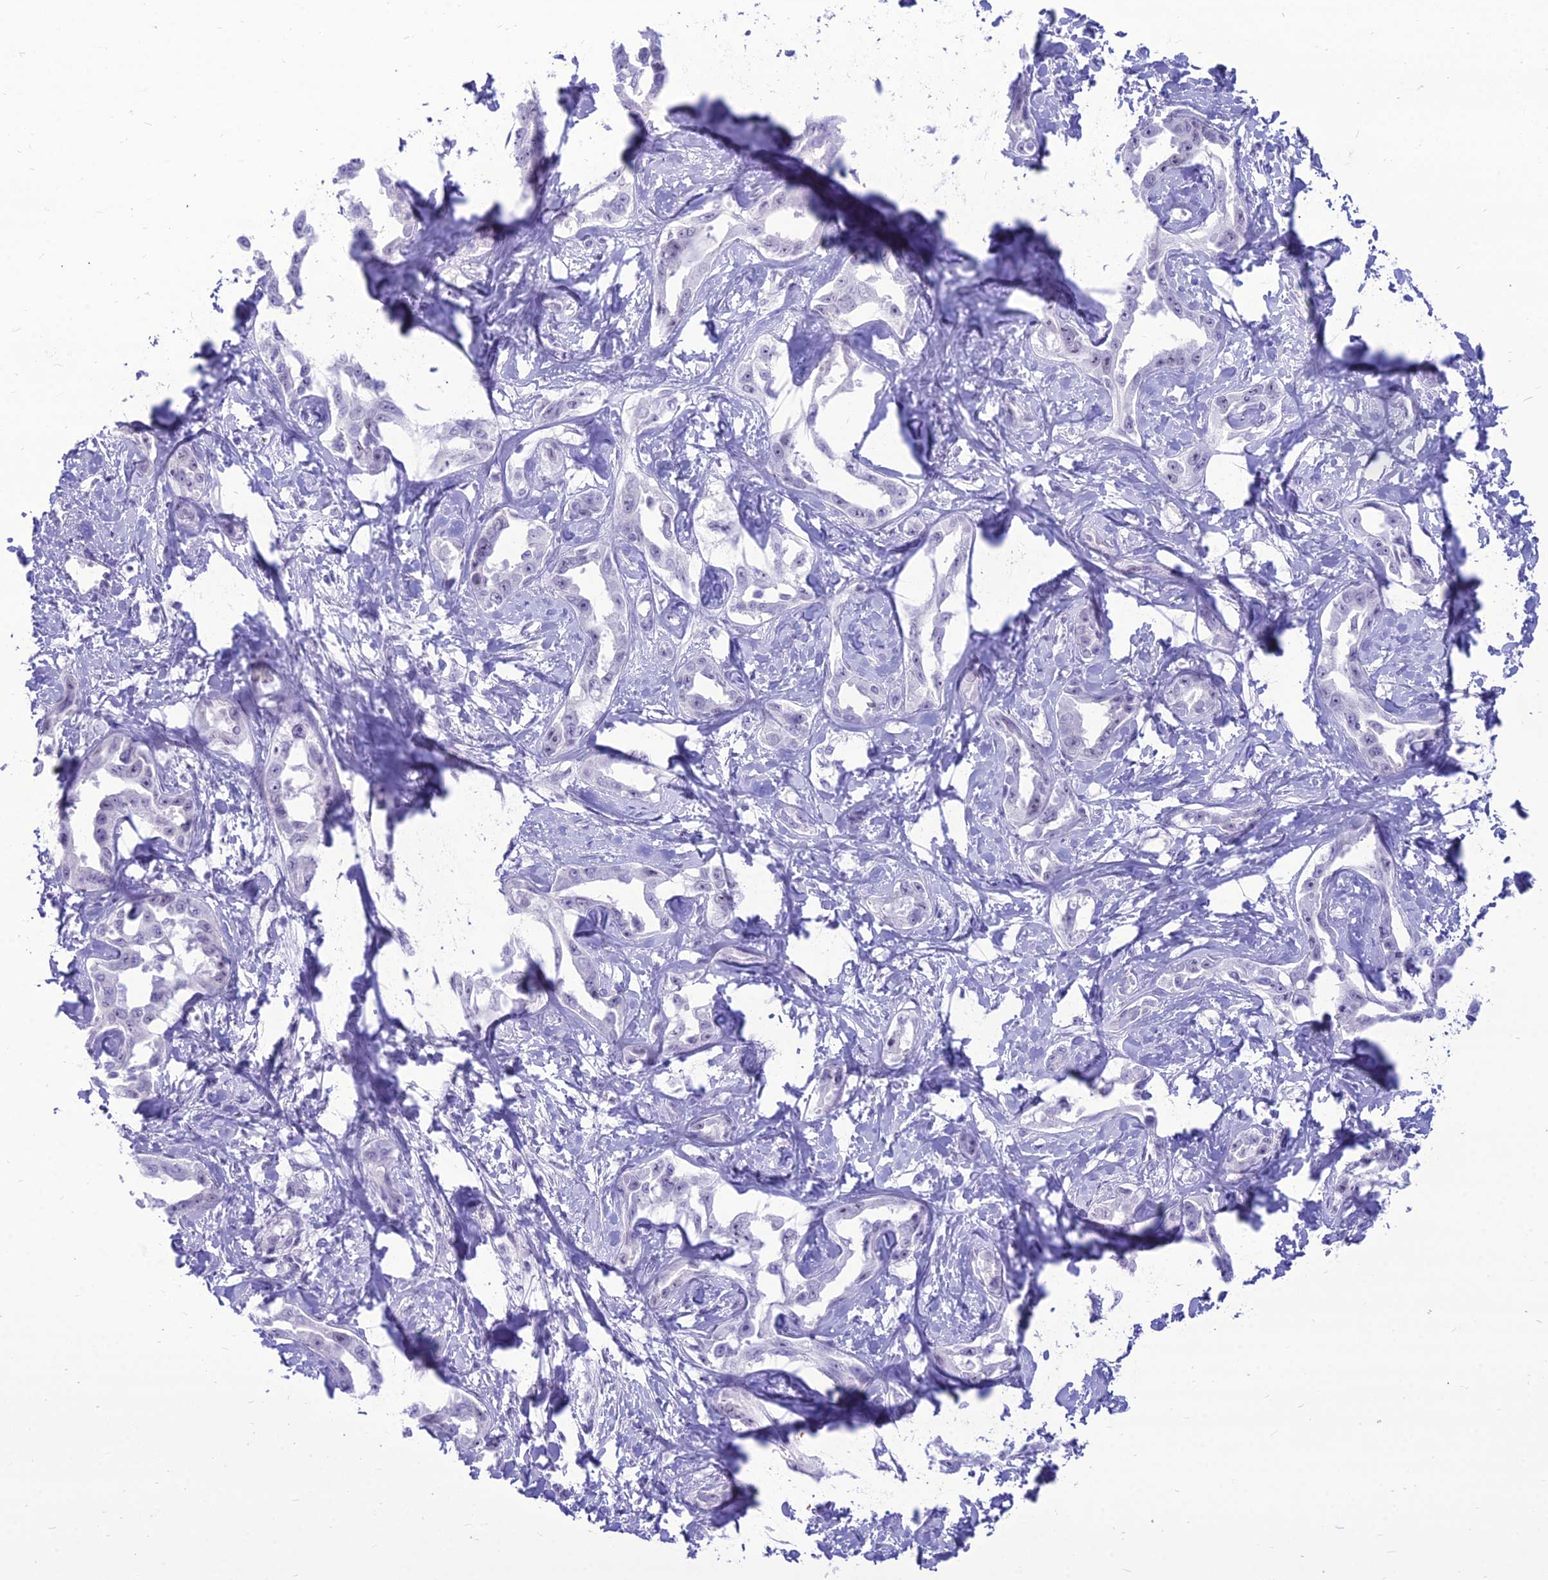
{"staining": {"intensity": "negative", "quantity": "none", "location": "none"}, "tissue": "liver cancer", "cell_type": "Tumor cells", "image_type": "cancer", "snomed": [{"axis": "morphology", "description": "Cholangiocarcinoma"}, {"axis": "topography", "description": "Liver"}], "caption": "DAB (3,3'-diaminobenzidine) immunohistochemical staining of liver cholangiocarcinoma shows no significant expression in tumor cells. The staining is performed using DAB brown chromogen with nuclei counter-stained in using hematoxylin.", "gene": "DHX40", "patient": {"sex": "male", "age": 59}}